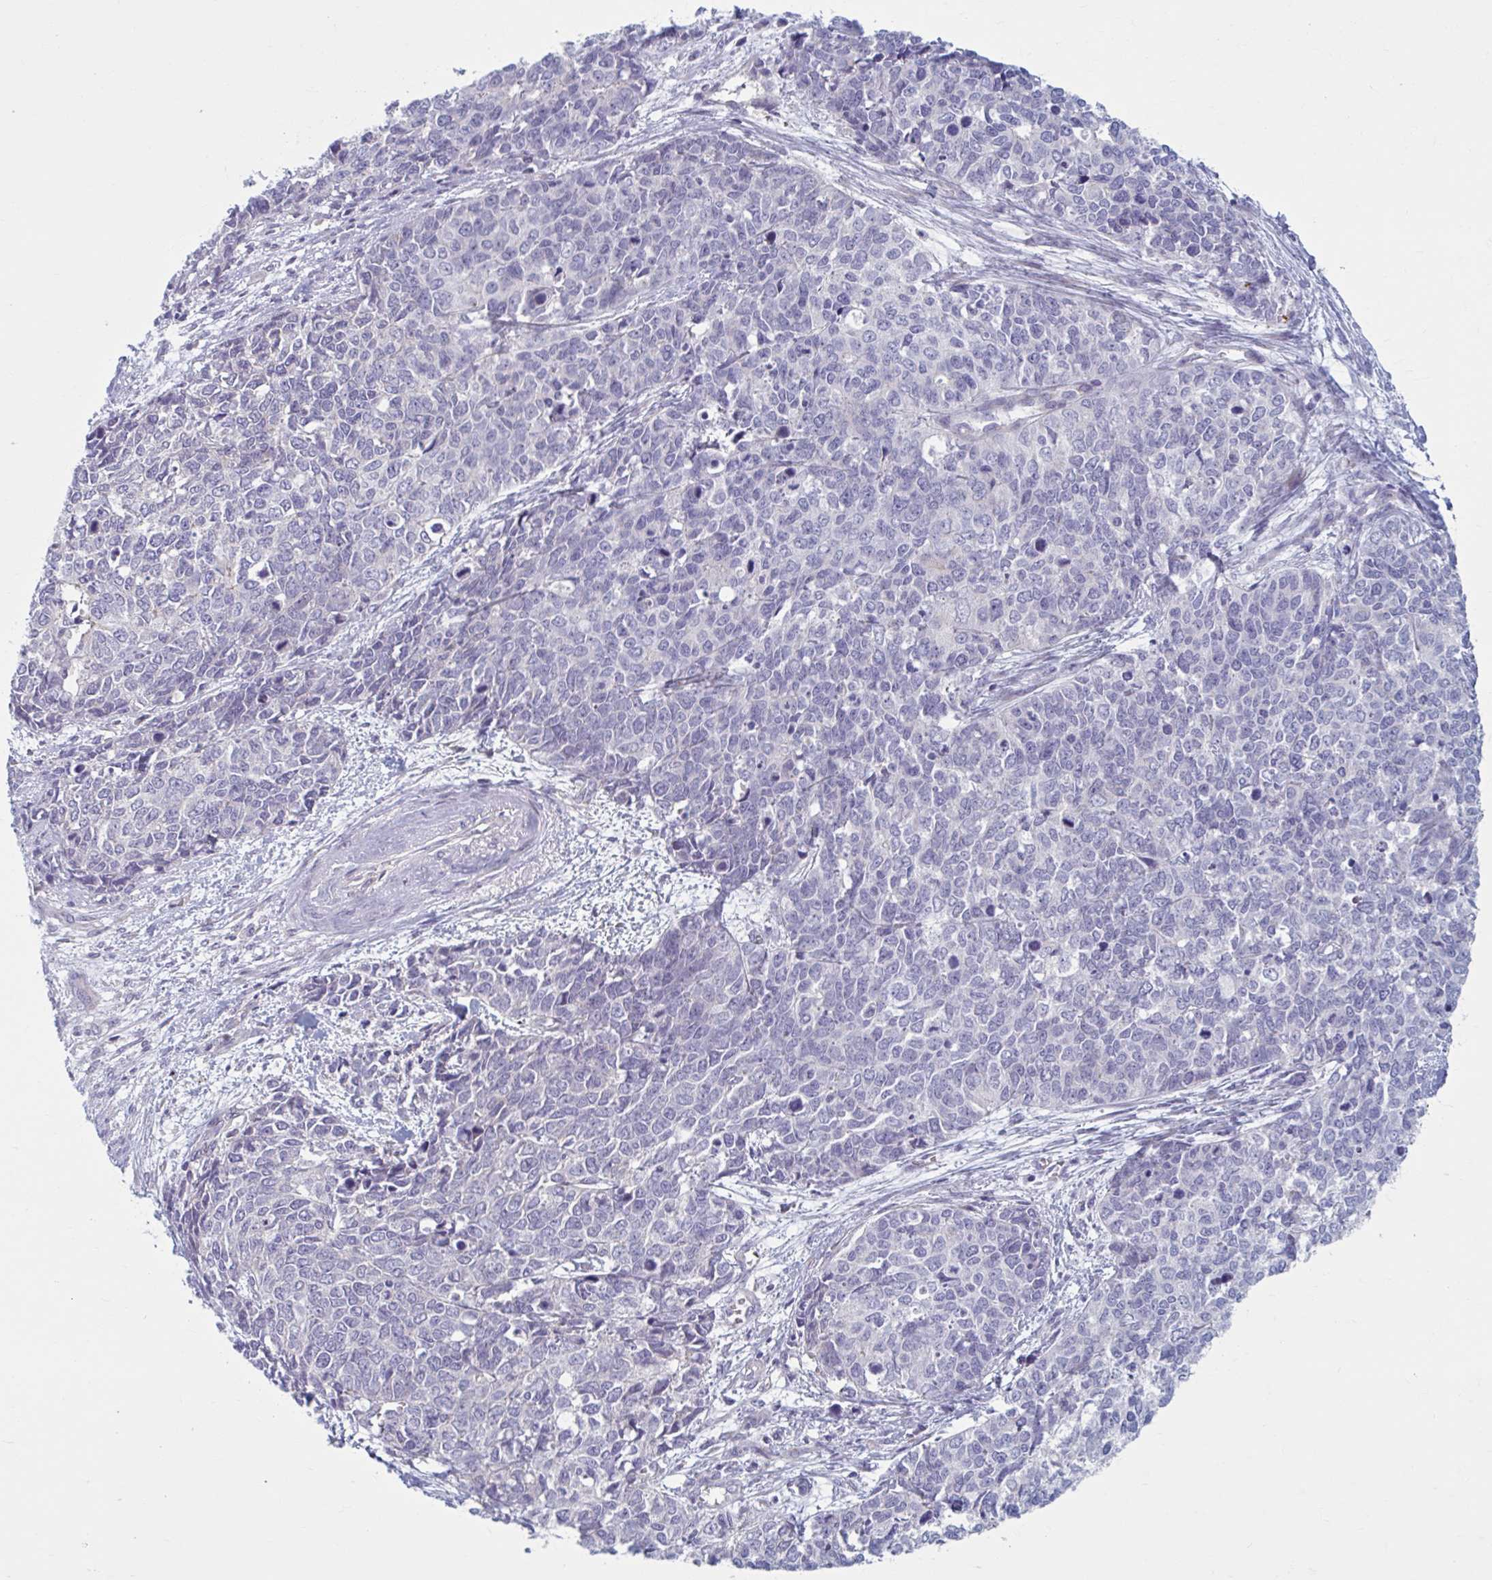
{"staining": {"intensity": "negative", "quantity": "none", "location": "none"}, "tissue": "cervical cancer", "cell_type": "Tumor cells", "image_type": "cancer", "snomed": [{"axis": "morphology", "description": "Adenocarcinoma, NOS"}, {"axis": "topography", "description": "Cervix"}], "caption": "Adenocarcinoma (cervical) stained for a protein using IHC displays no expression tumor cells.", "gene": "CHST3", "patient": {"sex": "female", "age": 63}}